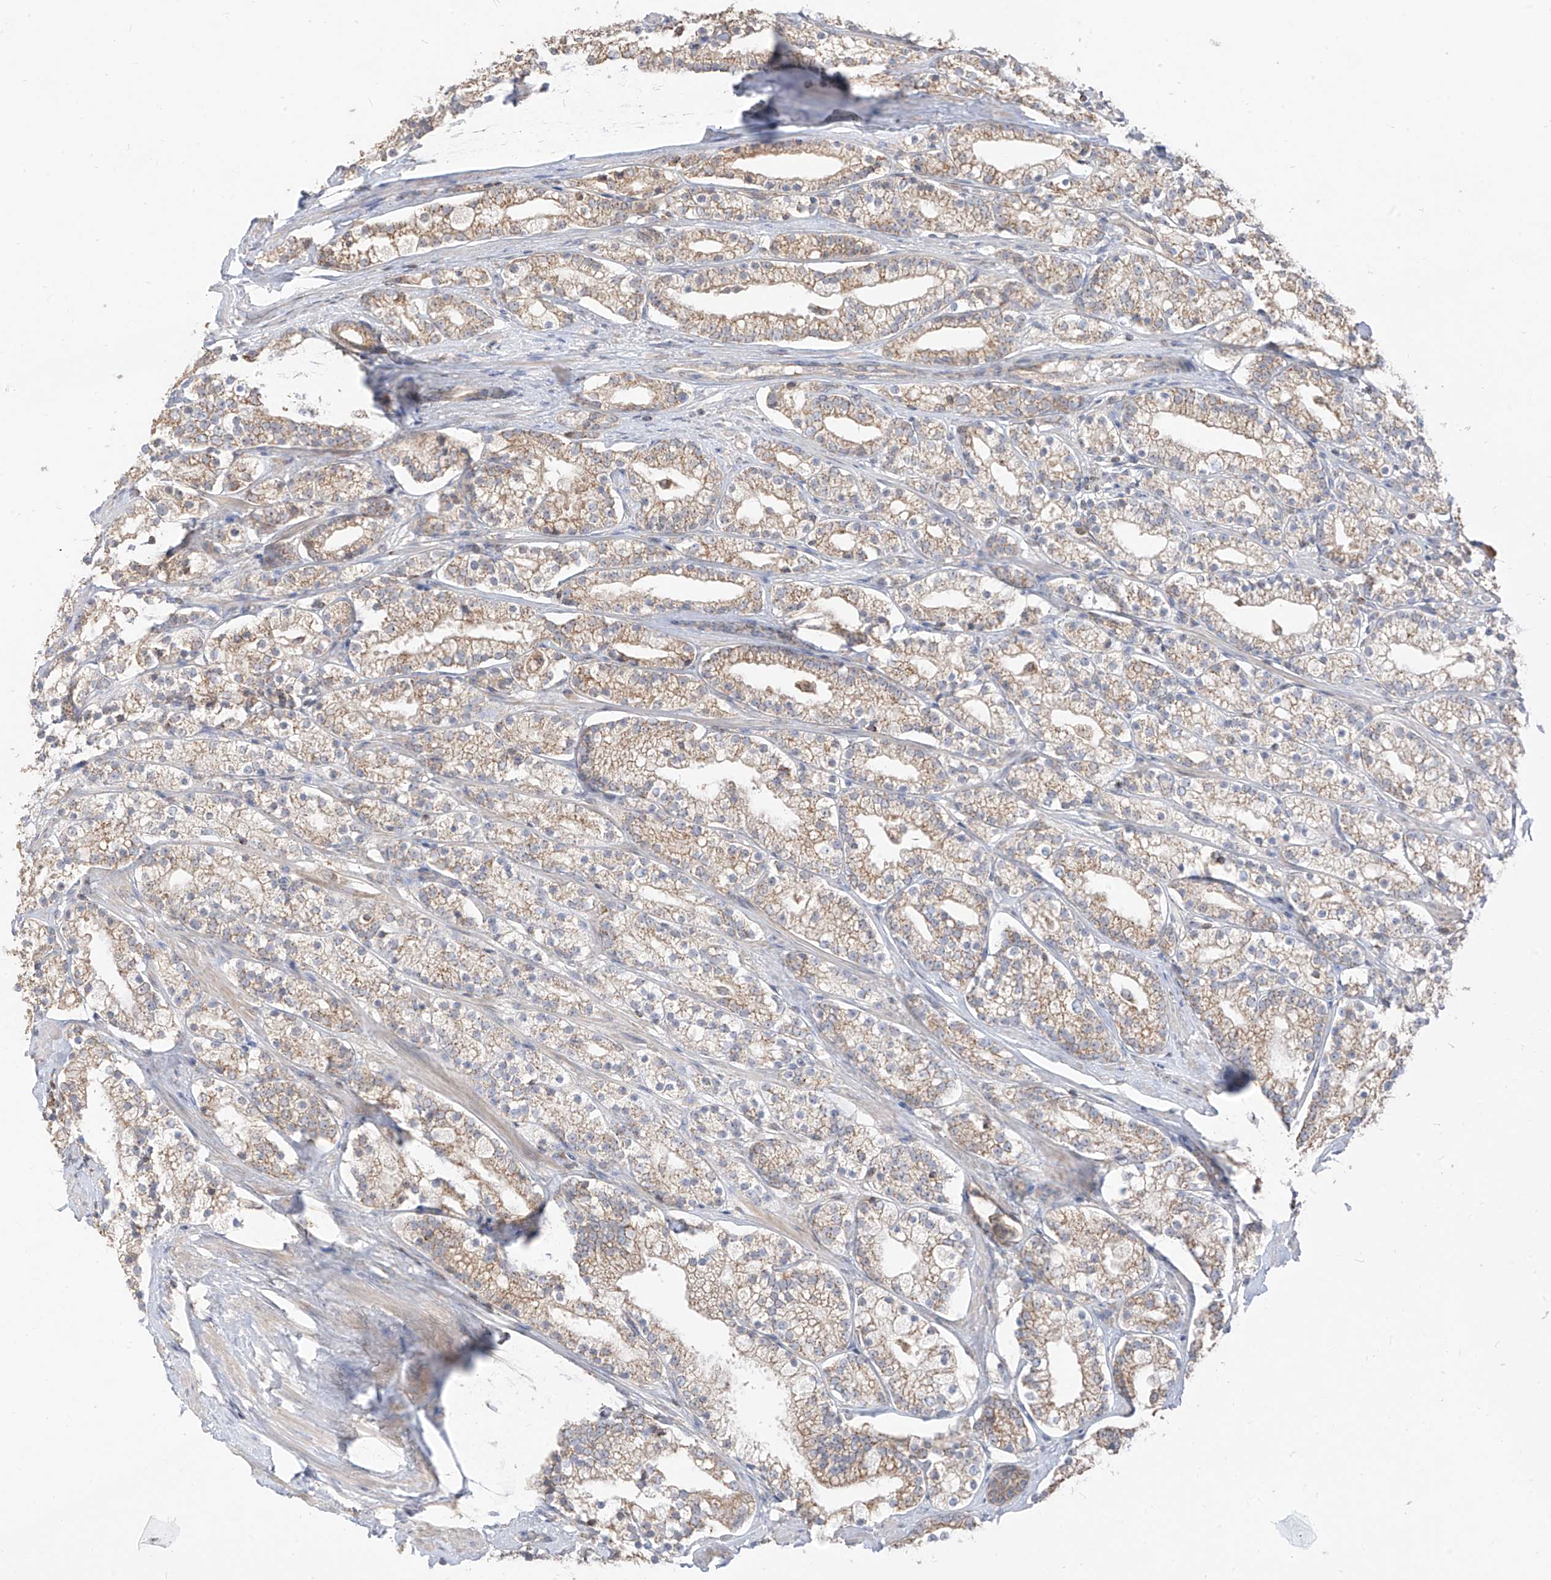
{"staining": {"intensity": "weak", "quantity": "25%-75%", "location": "cytoplasmic/membranous"}, "tissue": "prostate cancer", "cell_type": "Tumor cells", "image_type": "cancer", "snomed": [{"axis": "morphology", "description": "Adenocarcinoma, High grade"}, {"axis": "topography", "description": "Prostate"}], "caption": "Tumor cells show low levels of weak cytoplasmic/membranous expression in approximately 25%-75% of cells in prostate cancer (adenocarcinoma (high-grade)).", "gene": "ETHE1", "patient": {"sex": "male", "age": 69}}